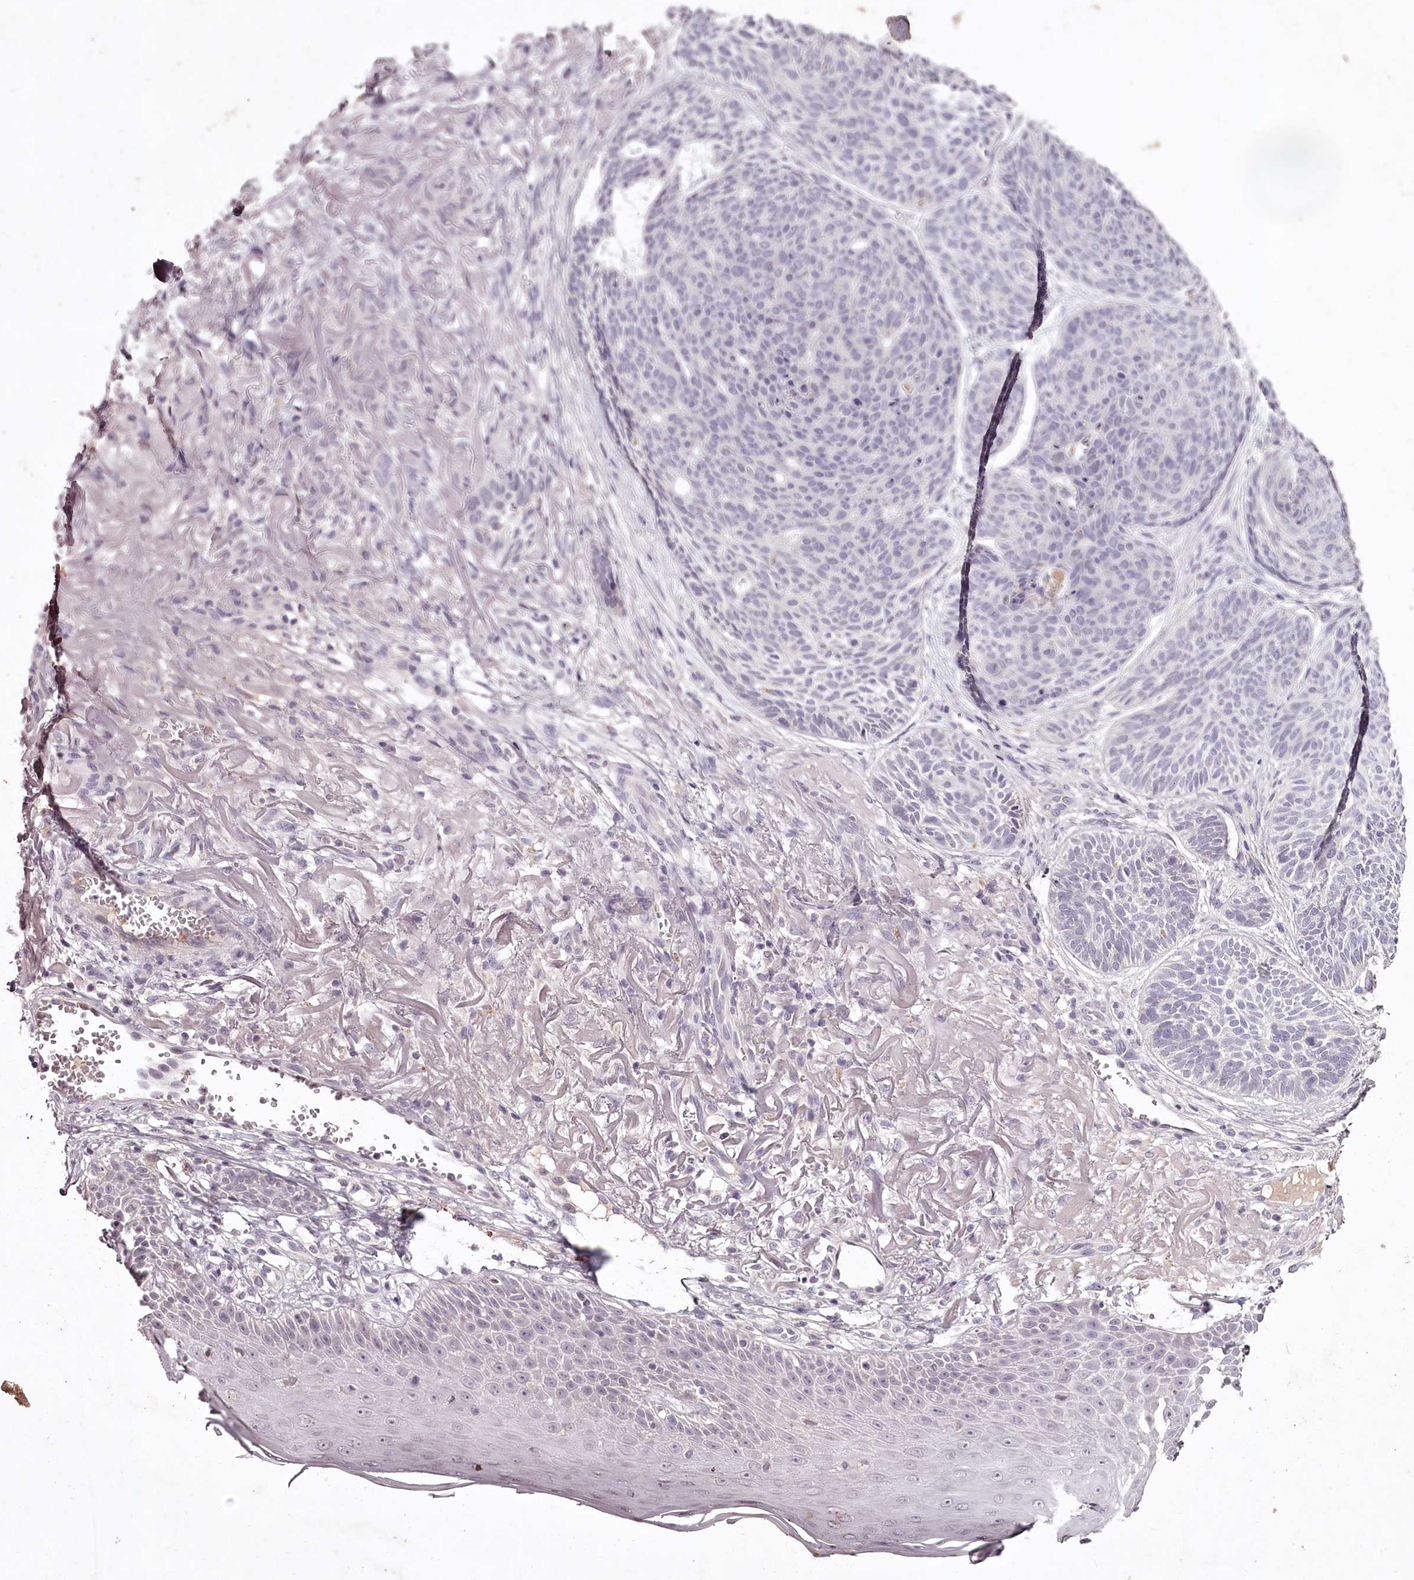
{"staining": {"intensity": "negative", "quantity": "none", "location": "none"}, "tissue": "skin cancer", "cell_type": "Tumor cells", "image_type": "cancer", "snomed": [{"axis": "morphology", "description": "Normal tissue, NOS"}, {"axis": "morphology", "description": "Basal cell carcinoma"}, {"axis": "topography", "description": "Skin"}], "caption": "This is an IHC photomicrograph of human skin basal cell carcinoma. There is no positivity in tumor cells.", "gene": "RBMXL2", "patient": {"sex": "male", "age": 66}}